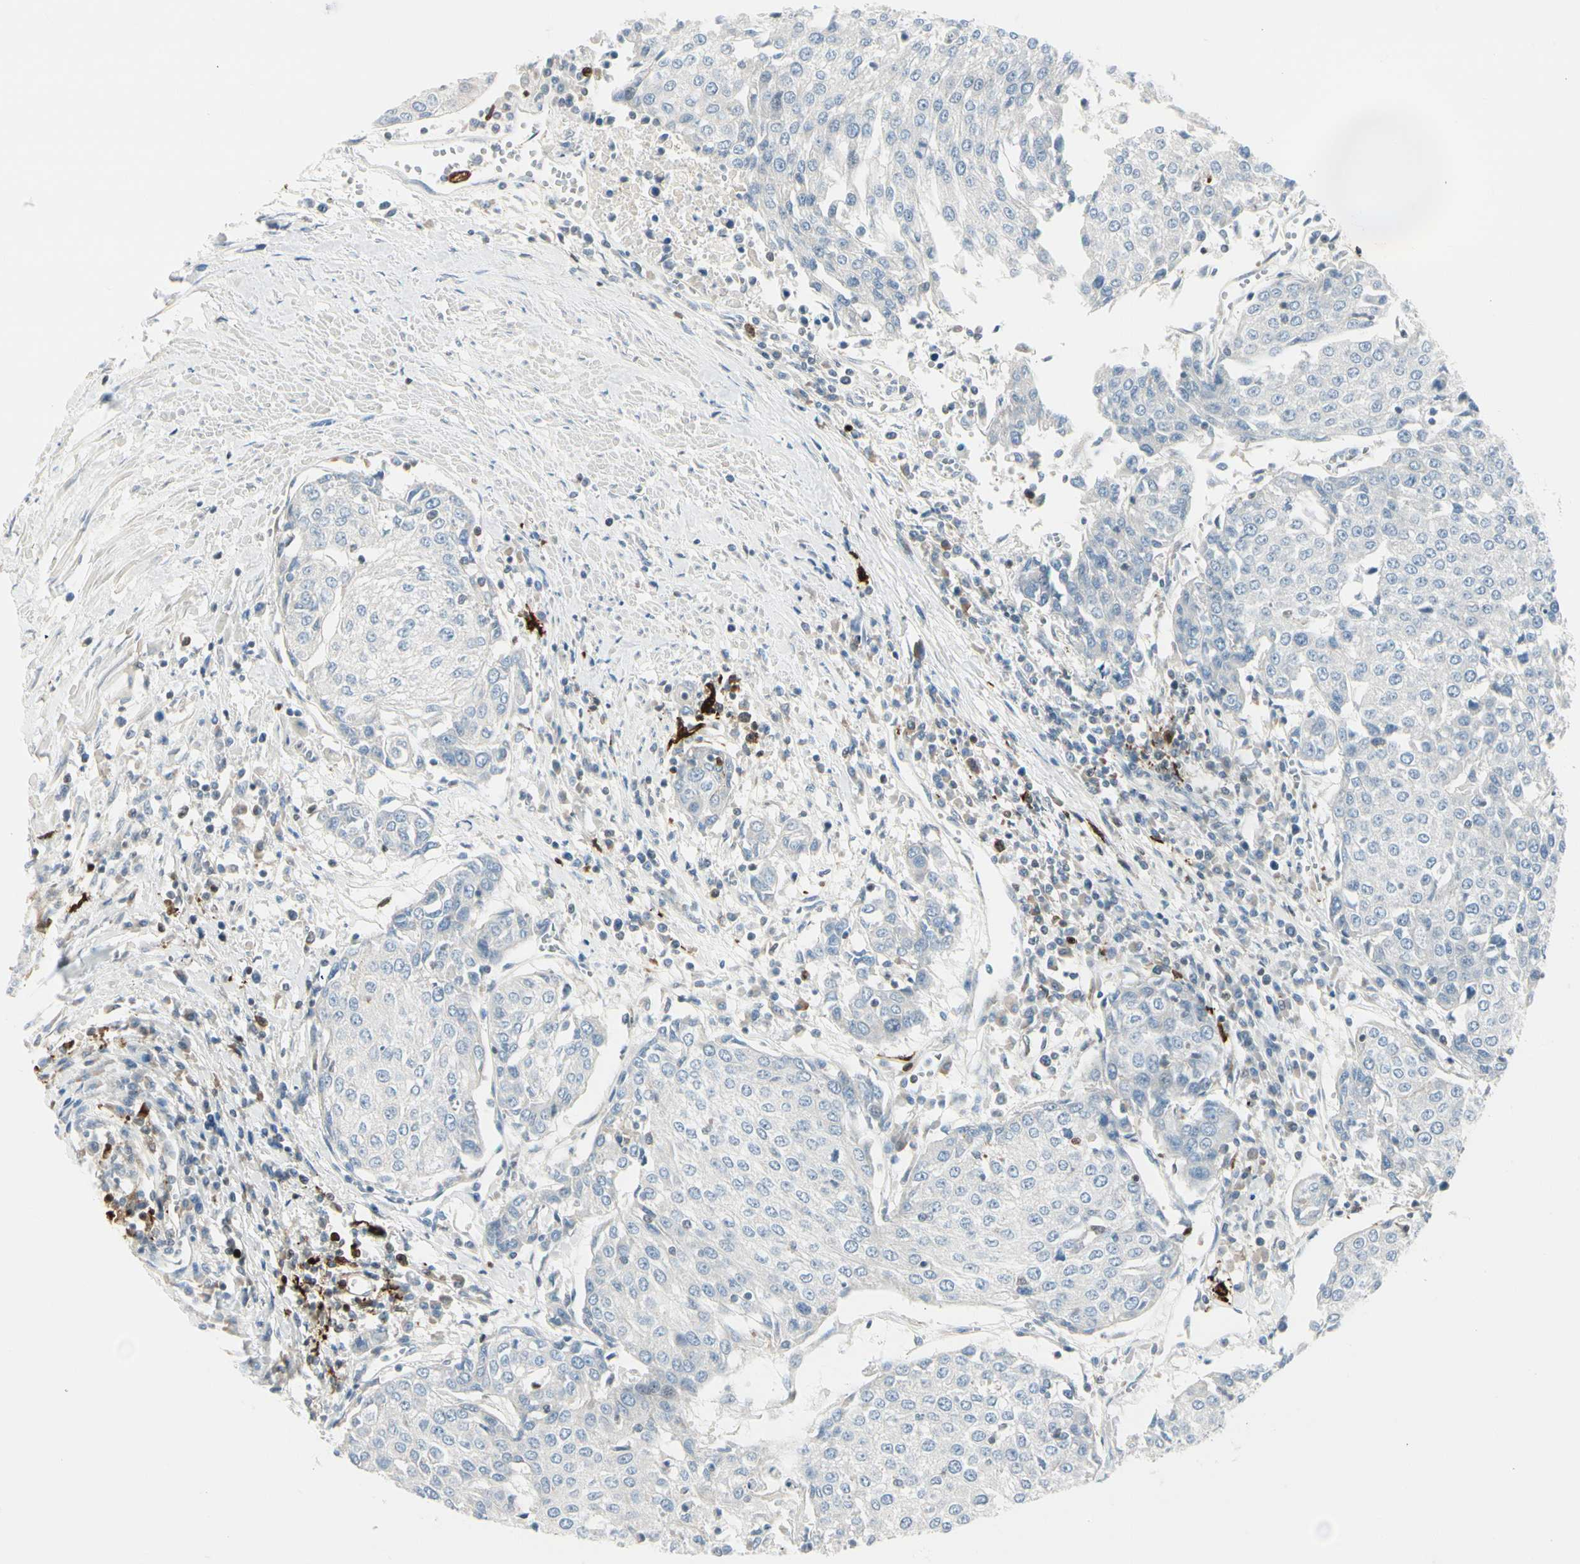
{"staining": {"intensity": "negative", "quantity": "none", "location": "none"}, "tissue": "urothelial cancer", "cell_type": "Tumor cells", "image_type": "cancer", "snomed": [{"axis": "morphology", "description": "Urothelial carcinoma, High grade"}, {"axis": "topography", "description": "Urinary bladder"}], "caption": "The histopathology image displays no staining of tumor cells in high-grade urothelial carcinoma. Brightfield microscopy of IHC stained with DAB (3,3'-diaminobenzidine) (brown) and hematoxylin (blue), captured at high magnification.", "gene": "TRAF1", "patient": {"sex": "female", "age": 85}}